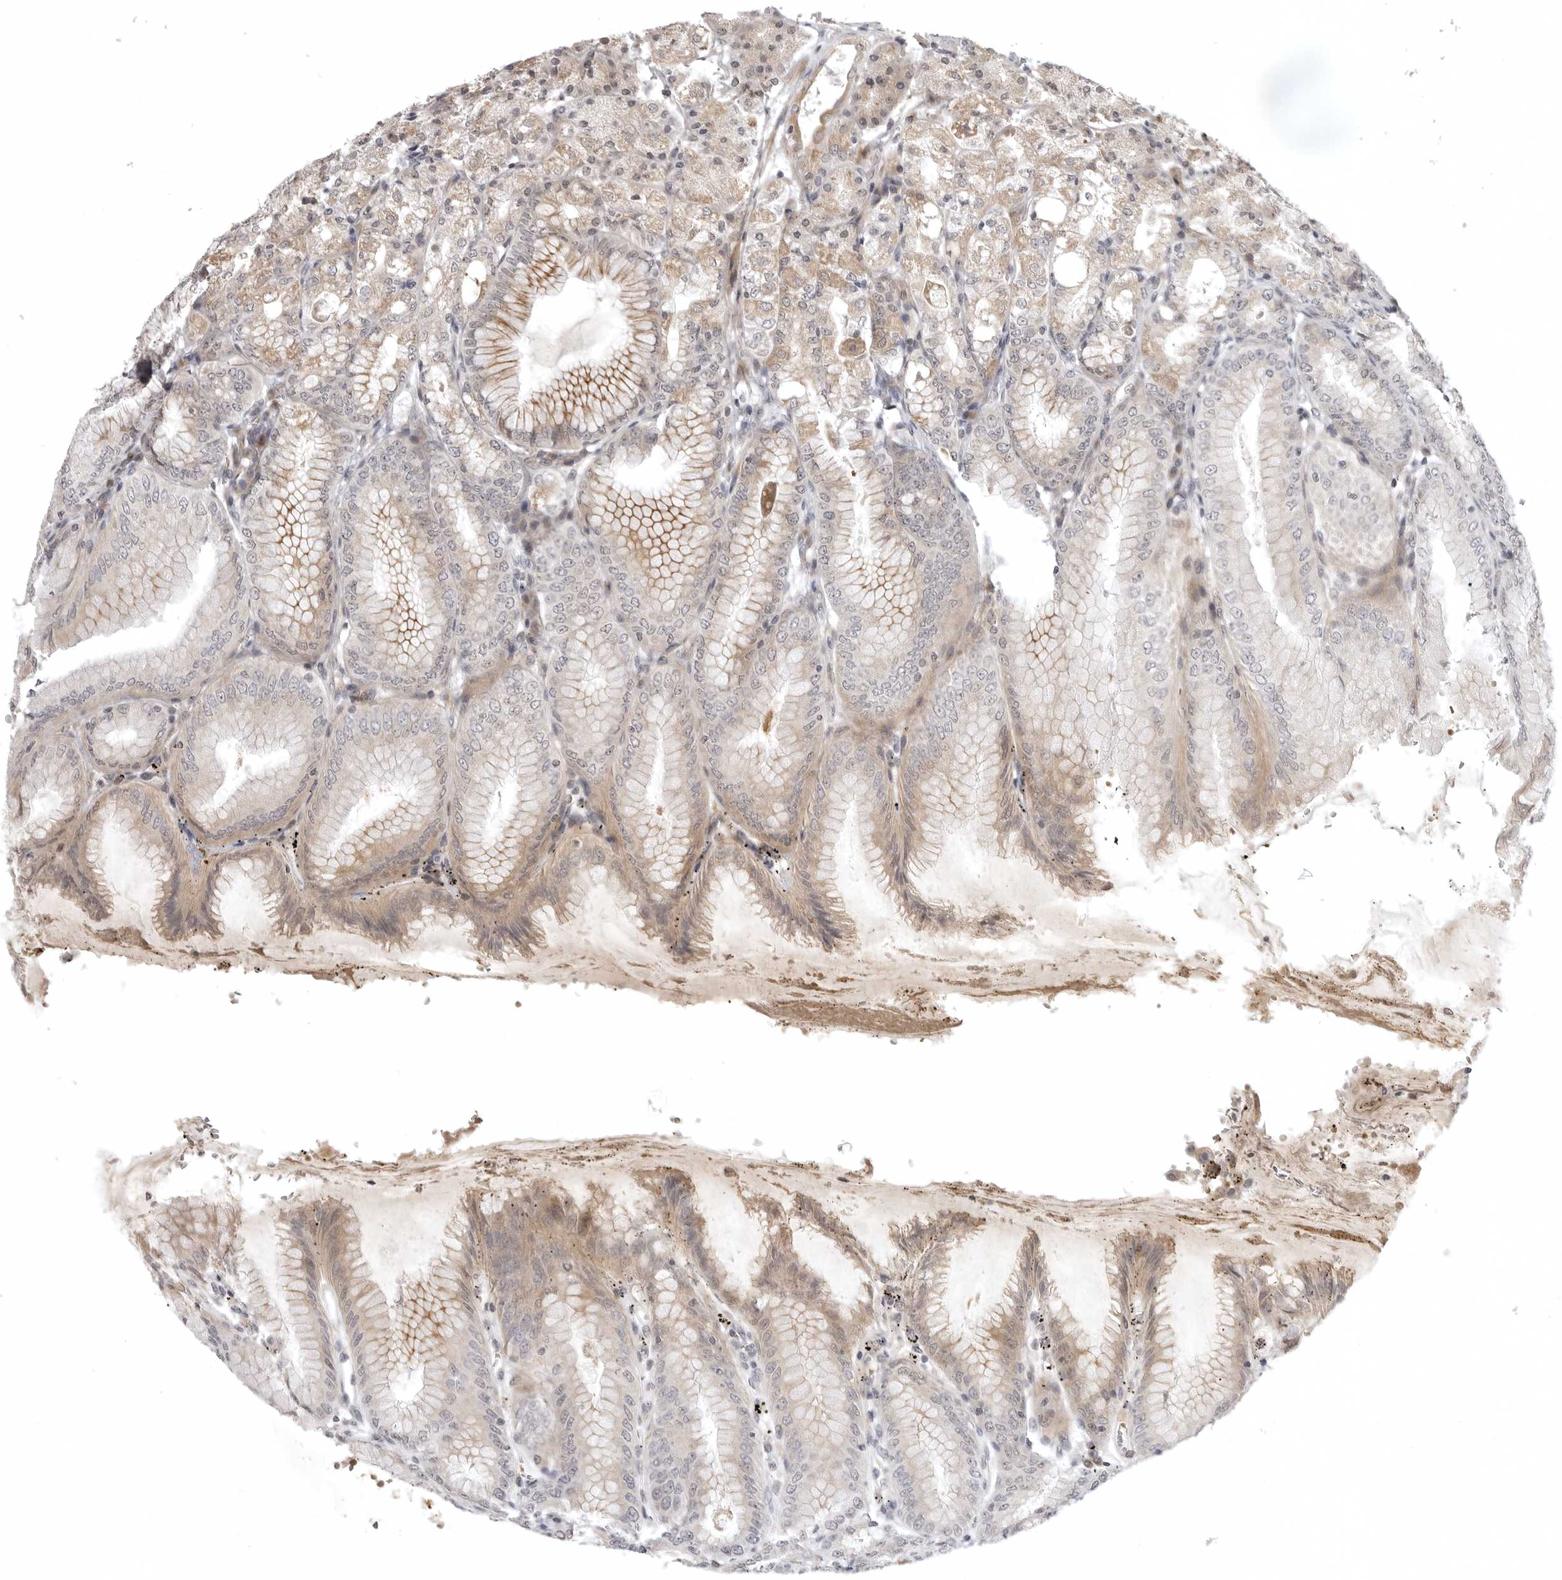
{"staining": {"intensity": "moderate", "quantity": ">75%", "location": "cytoplasmic/membranous,nuclear"}, "tissue": "stomach", "cell_type": "Glandular cells", "image_type": "normal", "snomed": [{"axis": "morphology", "description": "Normal tissue, NOS"}, {"axis": "topography", "description": "Stomach, lower"}], "caption": "IHC photomicrograph of unremarkable stomach: human stomach stained using immunohistochemistry (IHC) demonstrates medium levels of moderate protein expression localized specifically in the cytoplasmic/membranous,nuclear of glandular cells, appearing as a cytoplasmic/membranous,nuclear brown color.", "gene": "CD300LD", "patient": {"sex": "male", "age": 71}}